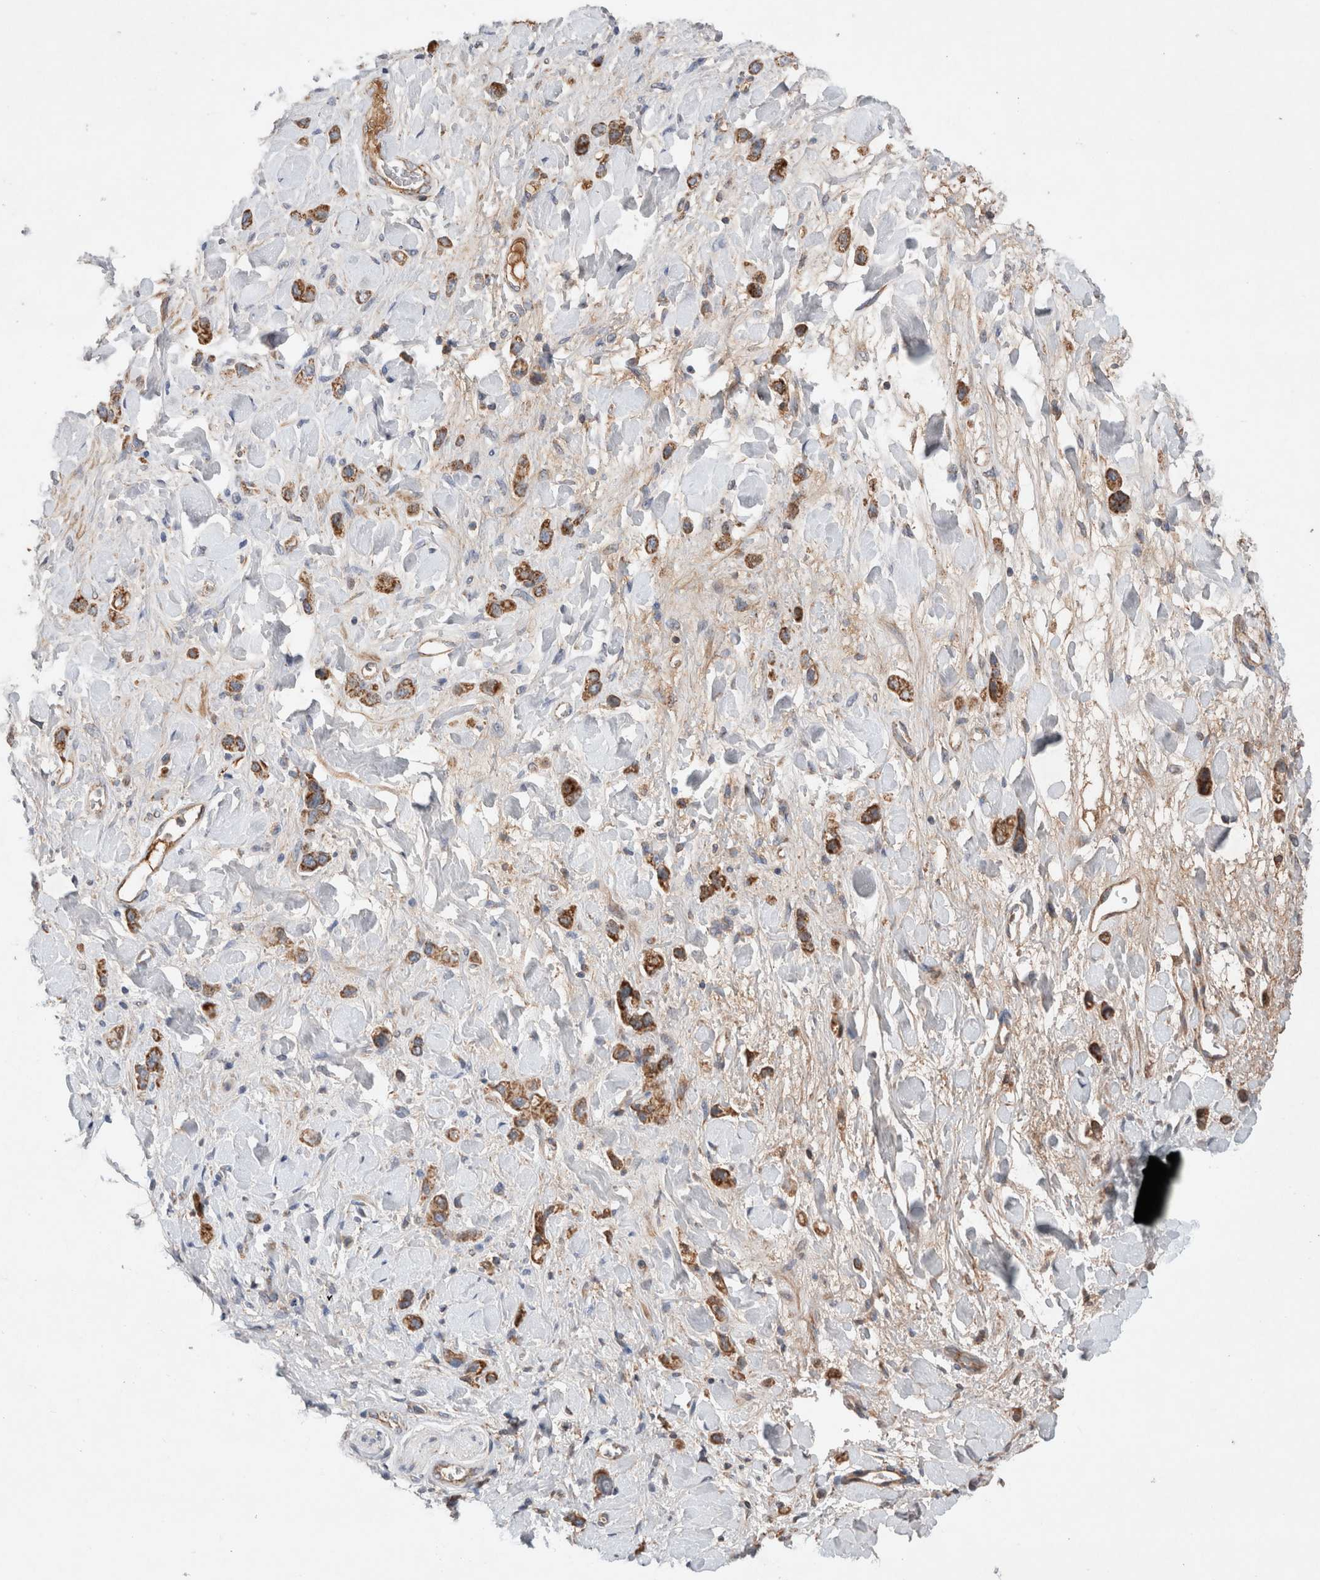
{"staining": {"intensity": "moderate", "quantity": ">75%", "location": "cytoplasmic/membranous"}, "tissue": "stomach cancer", "cell_type": "Tumor cells", "image_type": "cancer", "snomed": [{"axis": "morphology", "description": "Adenocarcinoma, NOS"}, {"axis": "topography", "description": "Stomach"}], "caption": "Protein expression analysis of human stomach cancer (adenocarcinoma) reveals moderate cytoplasmic/membranous positivity in about >75% of tumor cells. The staining is performed using DAB brown chromogen to label protein expression. The nuclei are counter-stained blue using hematoxylin.", "gene": "MRPS28", "patient": {"sex": "female", "age": 65}}